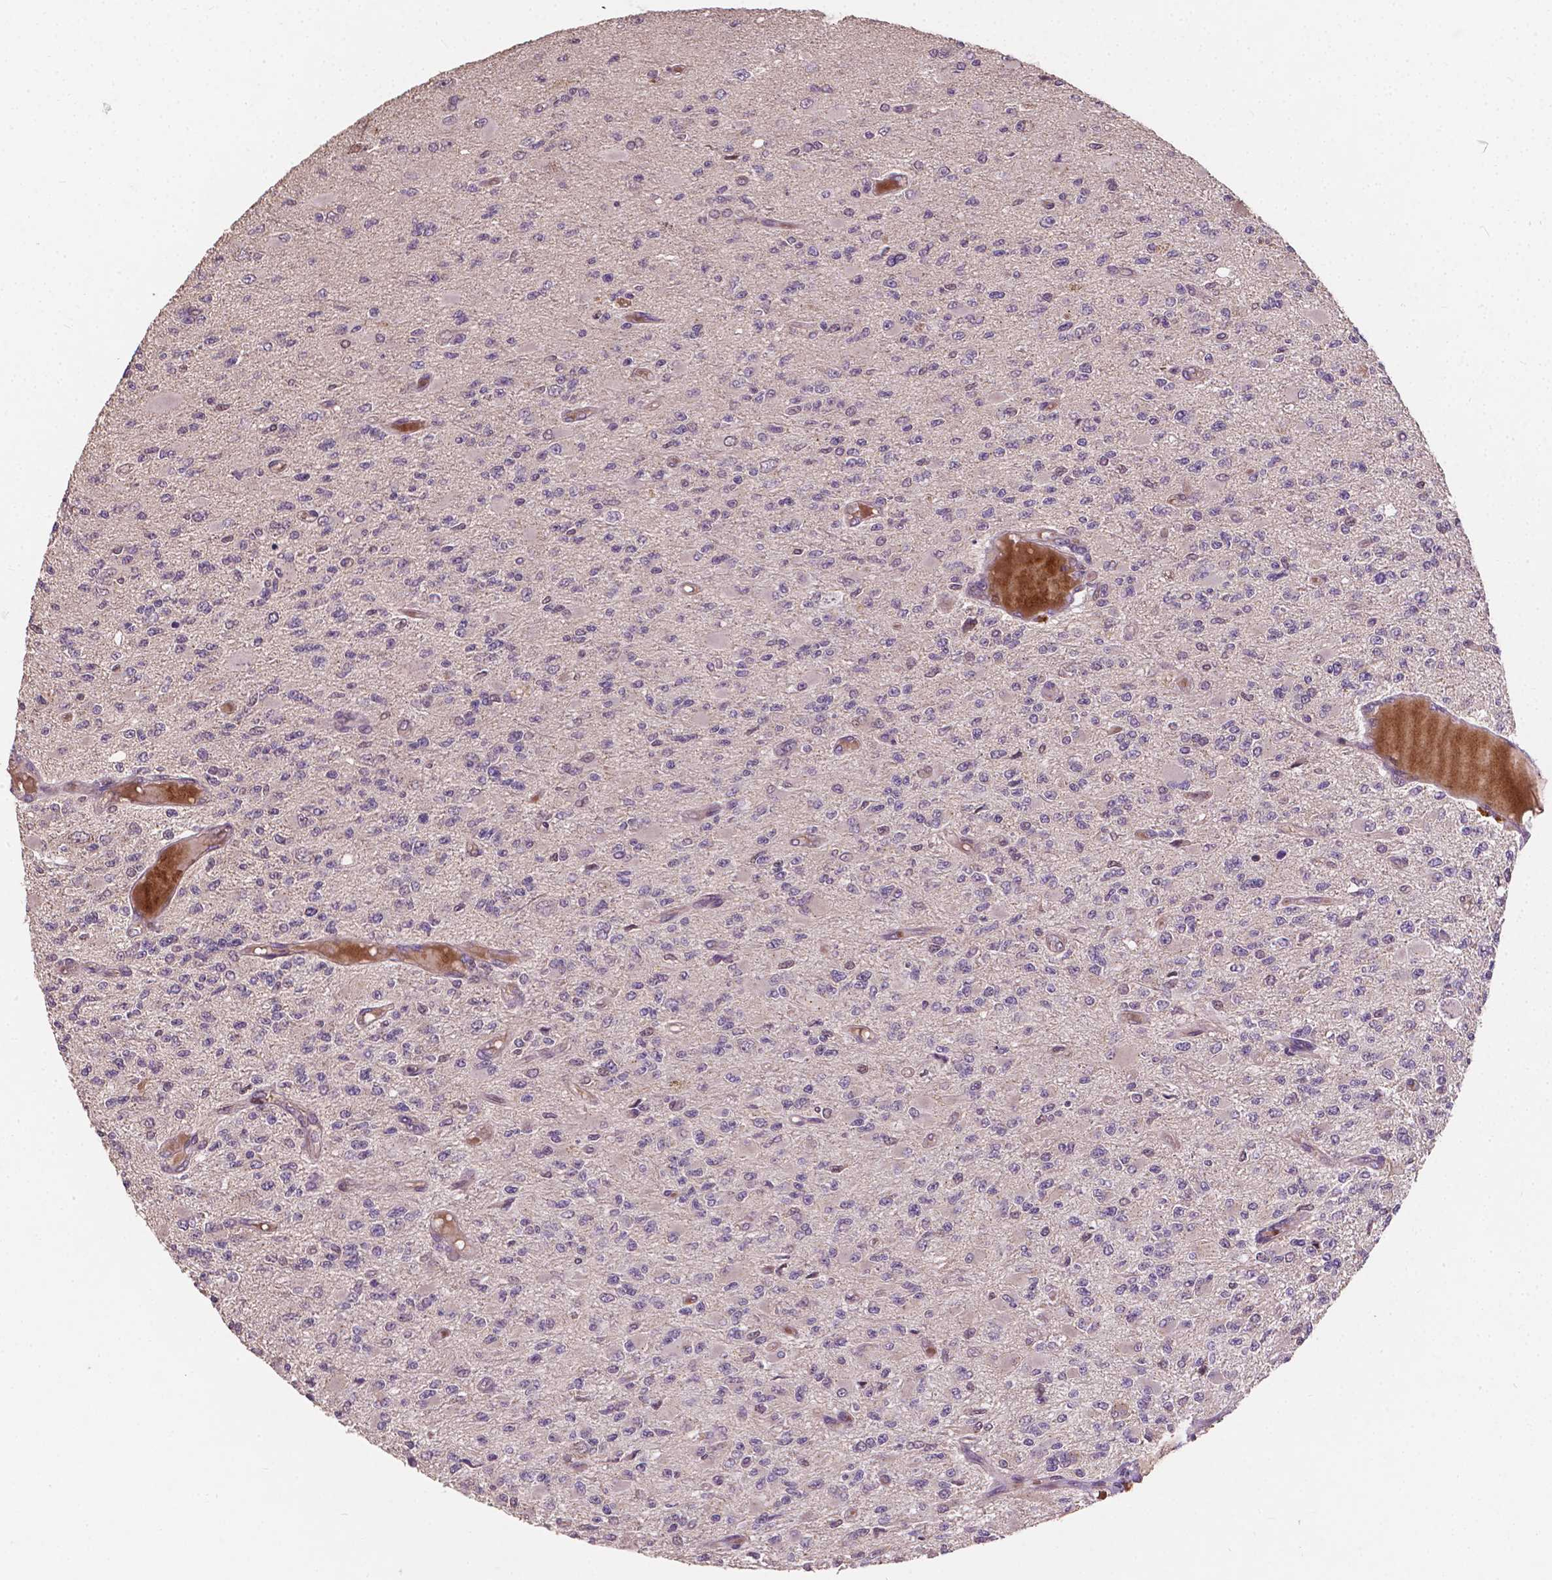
{"staining": {"intensity": "negative", "quantity": "none", "location": "none"}, "tissue": "glioma", "cell_type": "Tumor cells", "image_type": "cancer", "snomed": [{"axis": "morphology", "description": "Glioma, malignant, High grade"}, {"axis": "topography", "description": "Brain"}], "caption": "Protein analysis of glioma shows no significant expression in tumor cells.", "gene": "DUSP16", "patient": {"sex": "female", "age": 63}}